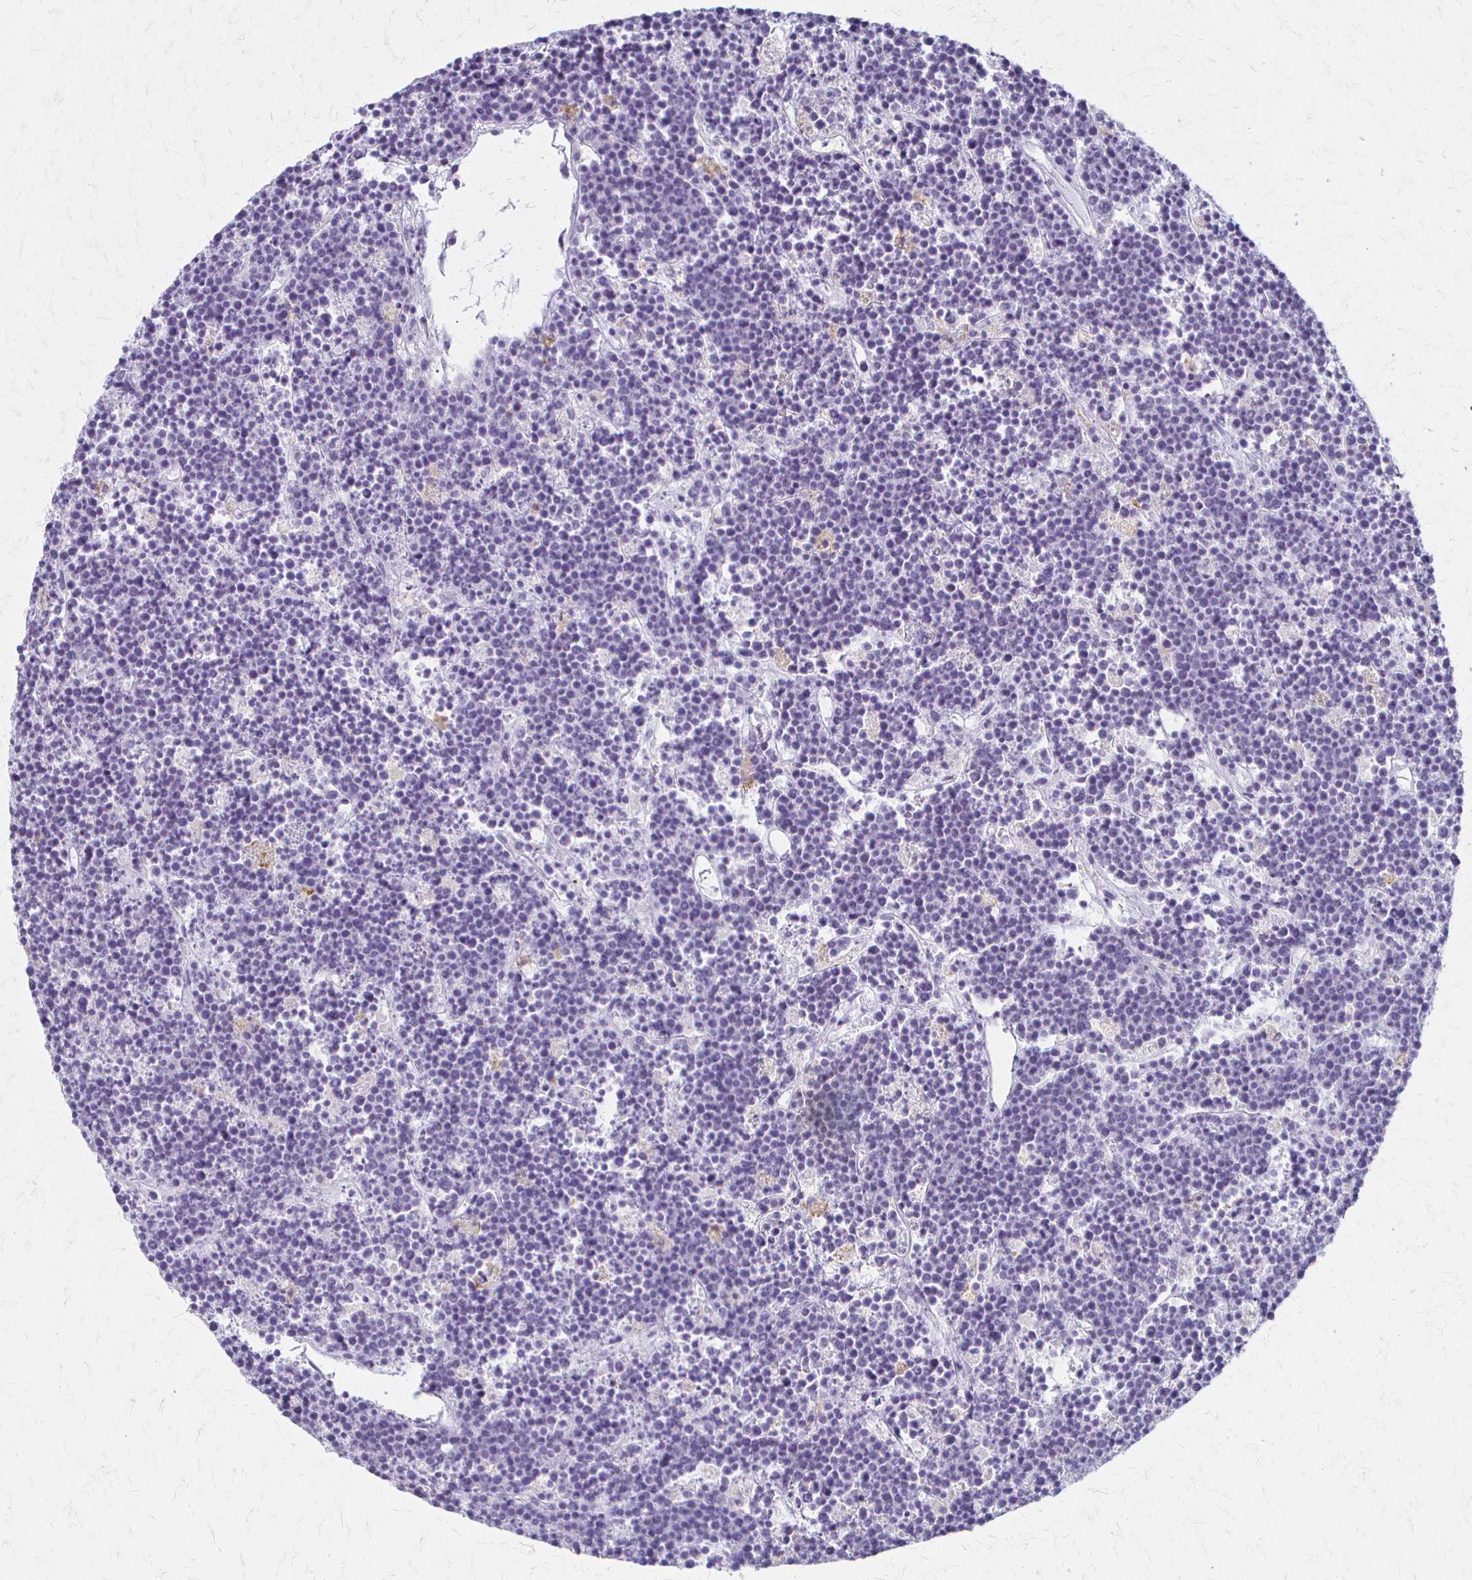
{"staining": {"intensity": "negative", "quantity": "none", "location": "none"}, "tissue": "lymphoma", "cell_type": "Tumor cells", "image_type": "cancer", "snomed": [{"axis": "morphology", "description": "Malignant lymphoma, non-Hodgkin's type, High grade"}, {"axis": "topography", "description": "Ovary"}], "caption": "Immunohistochemistry (IHC) histopathology image of neoplastic tissue: lymphoma stained with DAB demonstrates no significant protein staining in tumor cells.", "gene": "ACP5", "patient": {"sex": "female", "age": 56}}